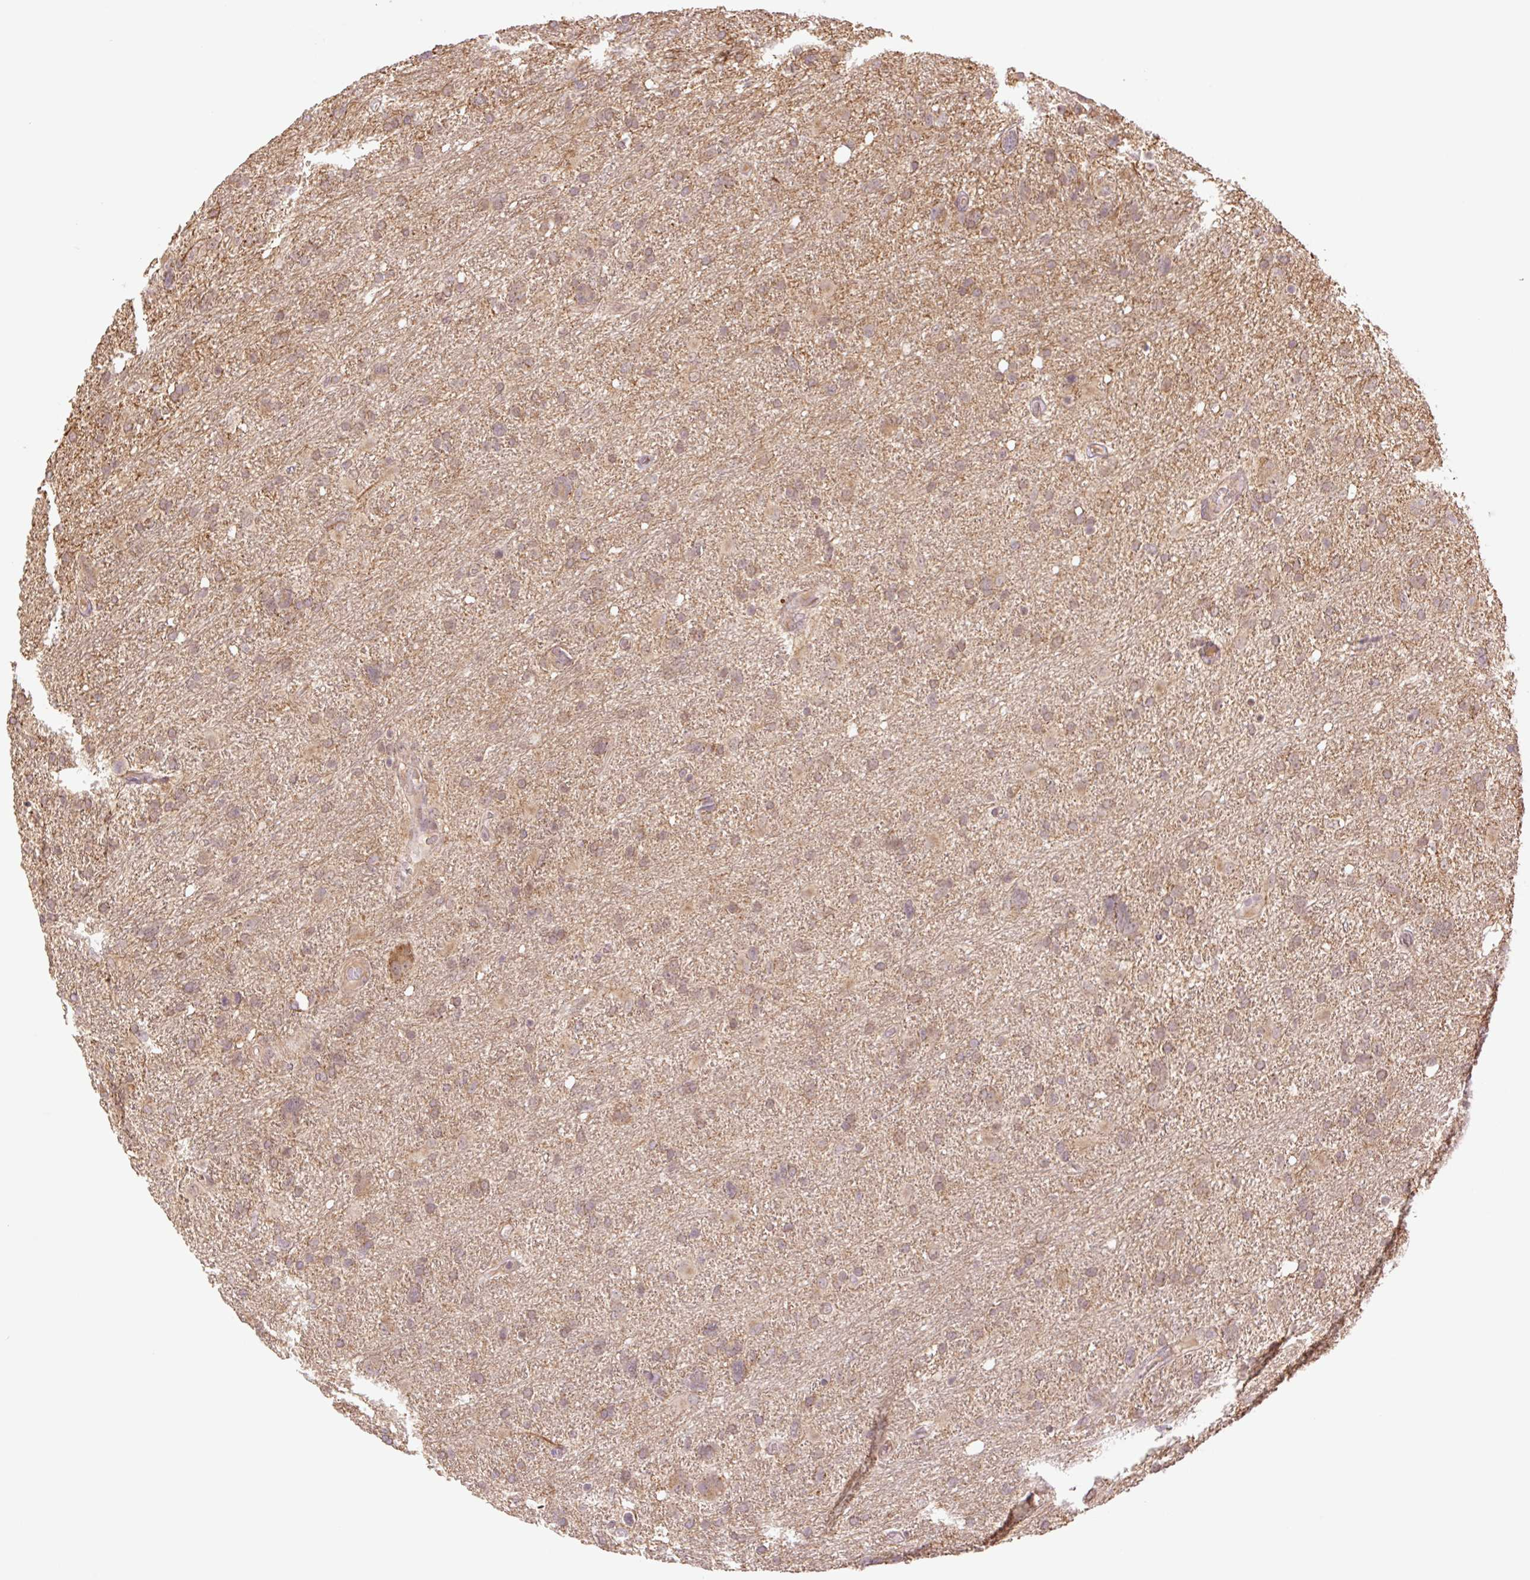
{"staining": {"intensity": "weak", "quantity": "25%-75%", "location": "cytoplasmic/membranous"}, "tissue": "glioma", "cell_type": "Tumor cells", "image_type": "cancer", "snomed": [{"axis": "morphology", "description": "Glioma, malignant, High grade"}, {"axis": "topography", "description": "Brain"}], "caption": "Glioma stained for a protein (brown) reveals weak cytoplasmic/membranous positive expression in approximately 25%-75% of tumor cells.", "gene": "YJU2B", "patient": {"sex": "male", "age": 61}}